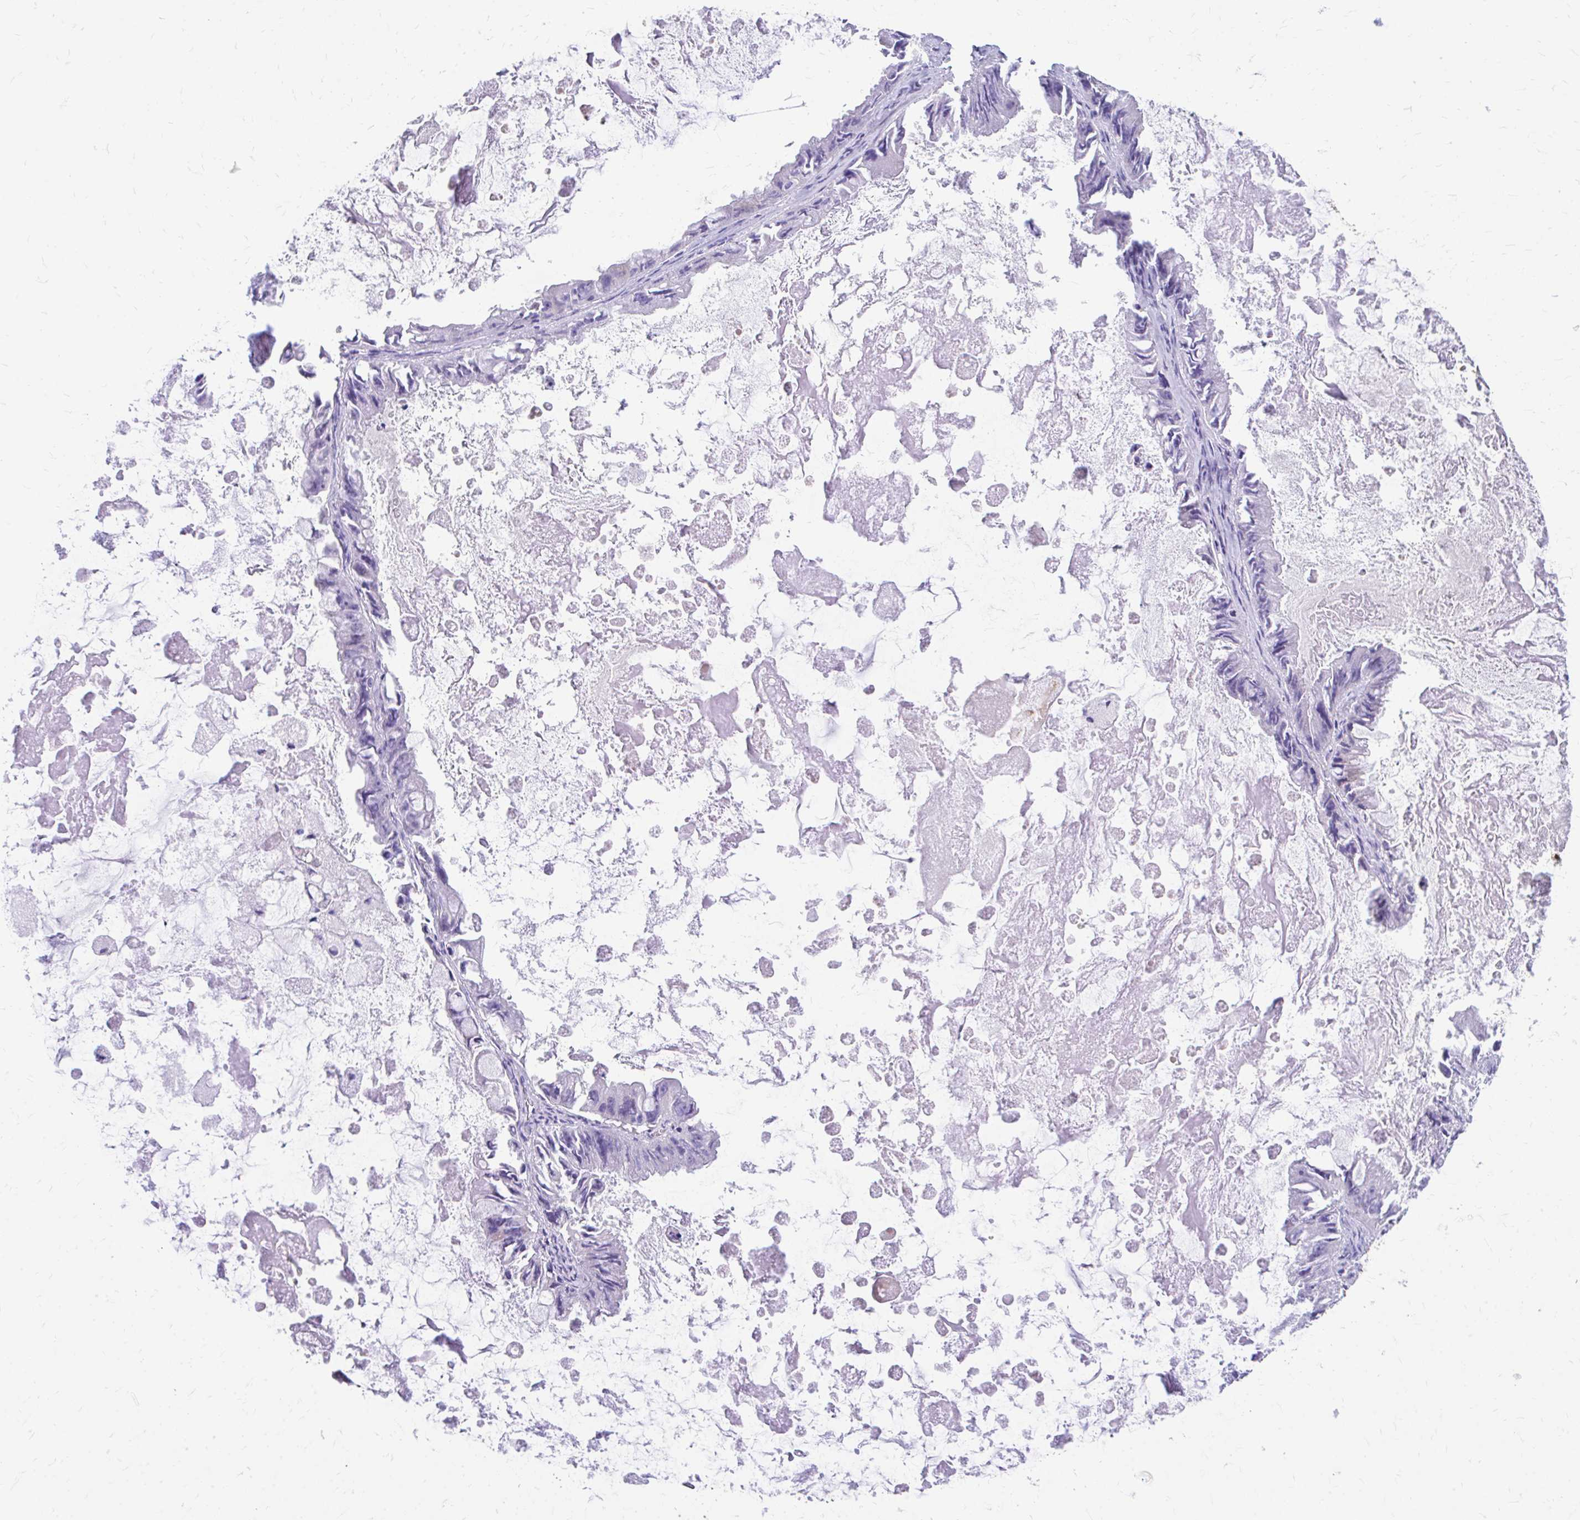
{"staining": {"intensity": "negative", "quantity": "none", "location": "none"}, "tissue": "ovarian cancer", "cell_type": "Tumor cells", "image_type": "cancer", "snomed": [{"axis": "morphology", "description": "Cystadenocarcinoma, mucinous, NOS"}, {"axis": "topography", "description": "Ovary"}], "caption": "IHC photomicrograph of human ovarian mucinous cystadenocarcinoma stained for a protein (brown), which demonstrates no expression in tumor cells.", "gene": "KRIT1", "patient": {"sex": "female", "age": 61}}